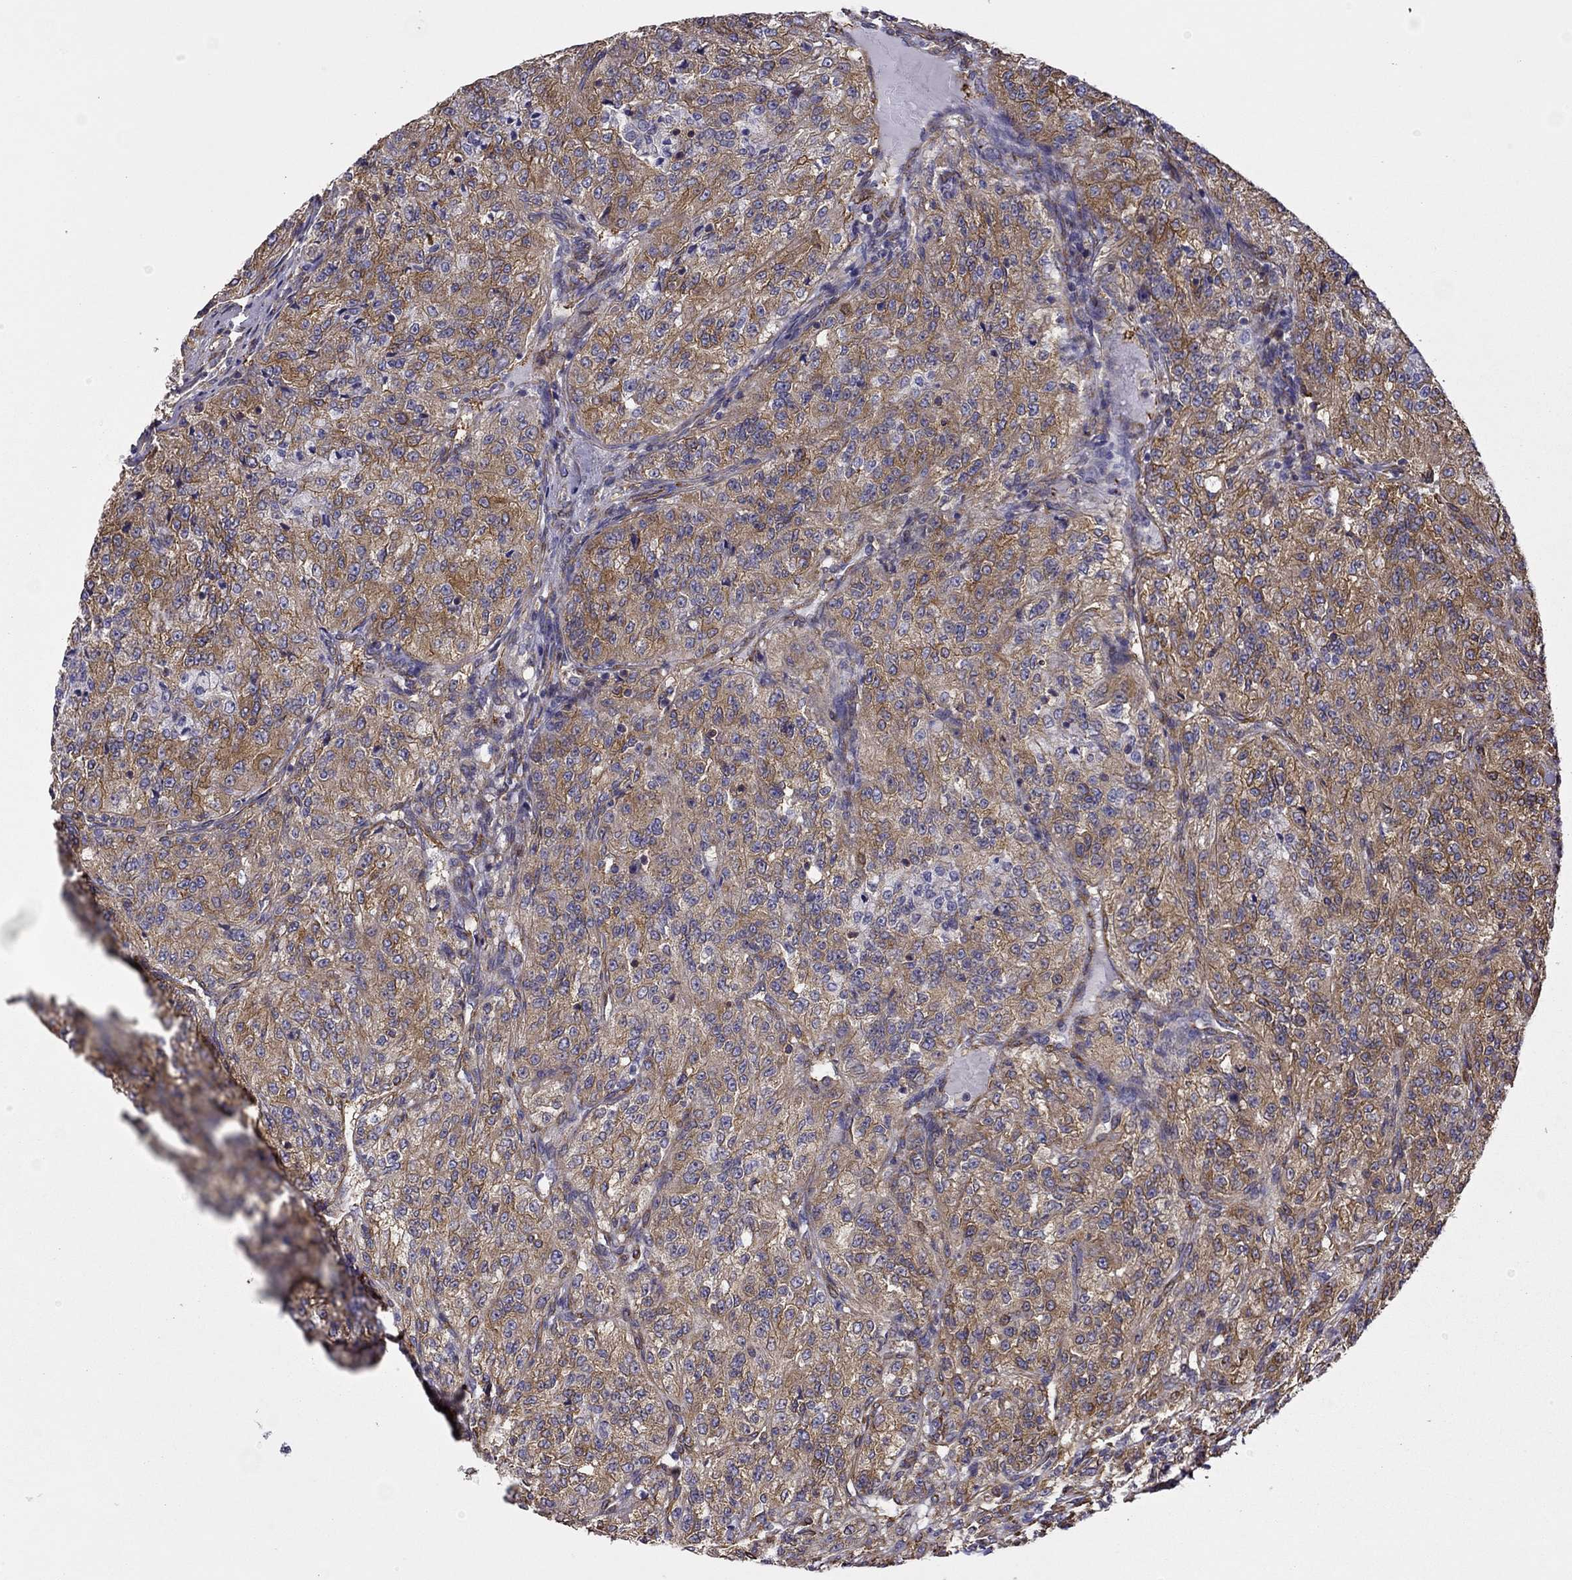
{"staining": {"intensity": "moderate", "quantity": ">75%", "location": "cytoplasmic/membranous"}, "tissue": "renal cancer", "cell_type": "Tumor cells", "image_type": "cancer", "snomed": [{"axis": "morphology", "description": "Adenocarcinoma, NOS"}, {"axis": "topography", "description": "Kidney"}], "caption": "A medium amount of moderate cytoplasmic/membranous expression is present in approximately >75% of tumor cells in renal cancer (adenocarcinoma) tissue.", "gene": "MAP4", "patient": {"sex": "female", "age": 63}}